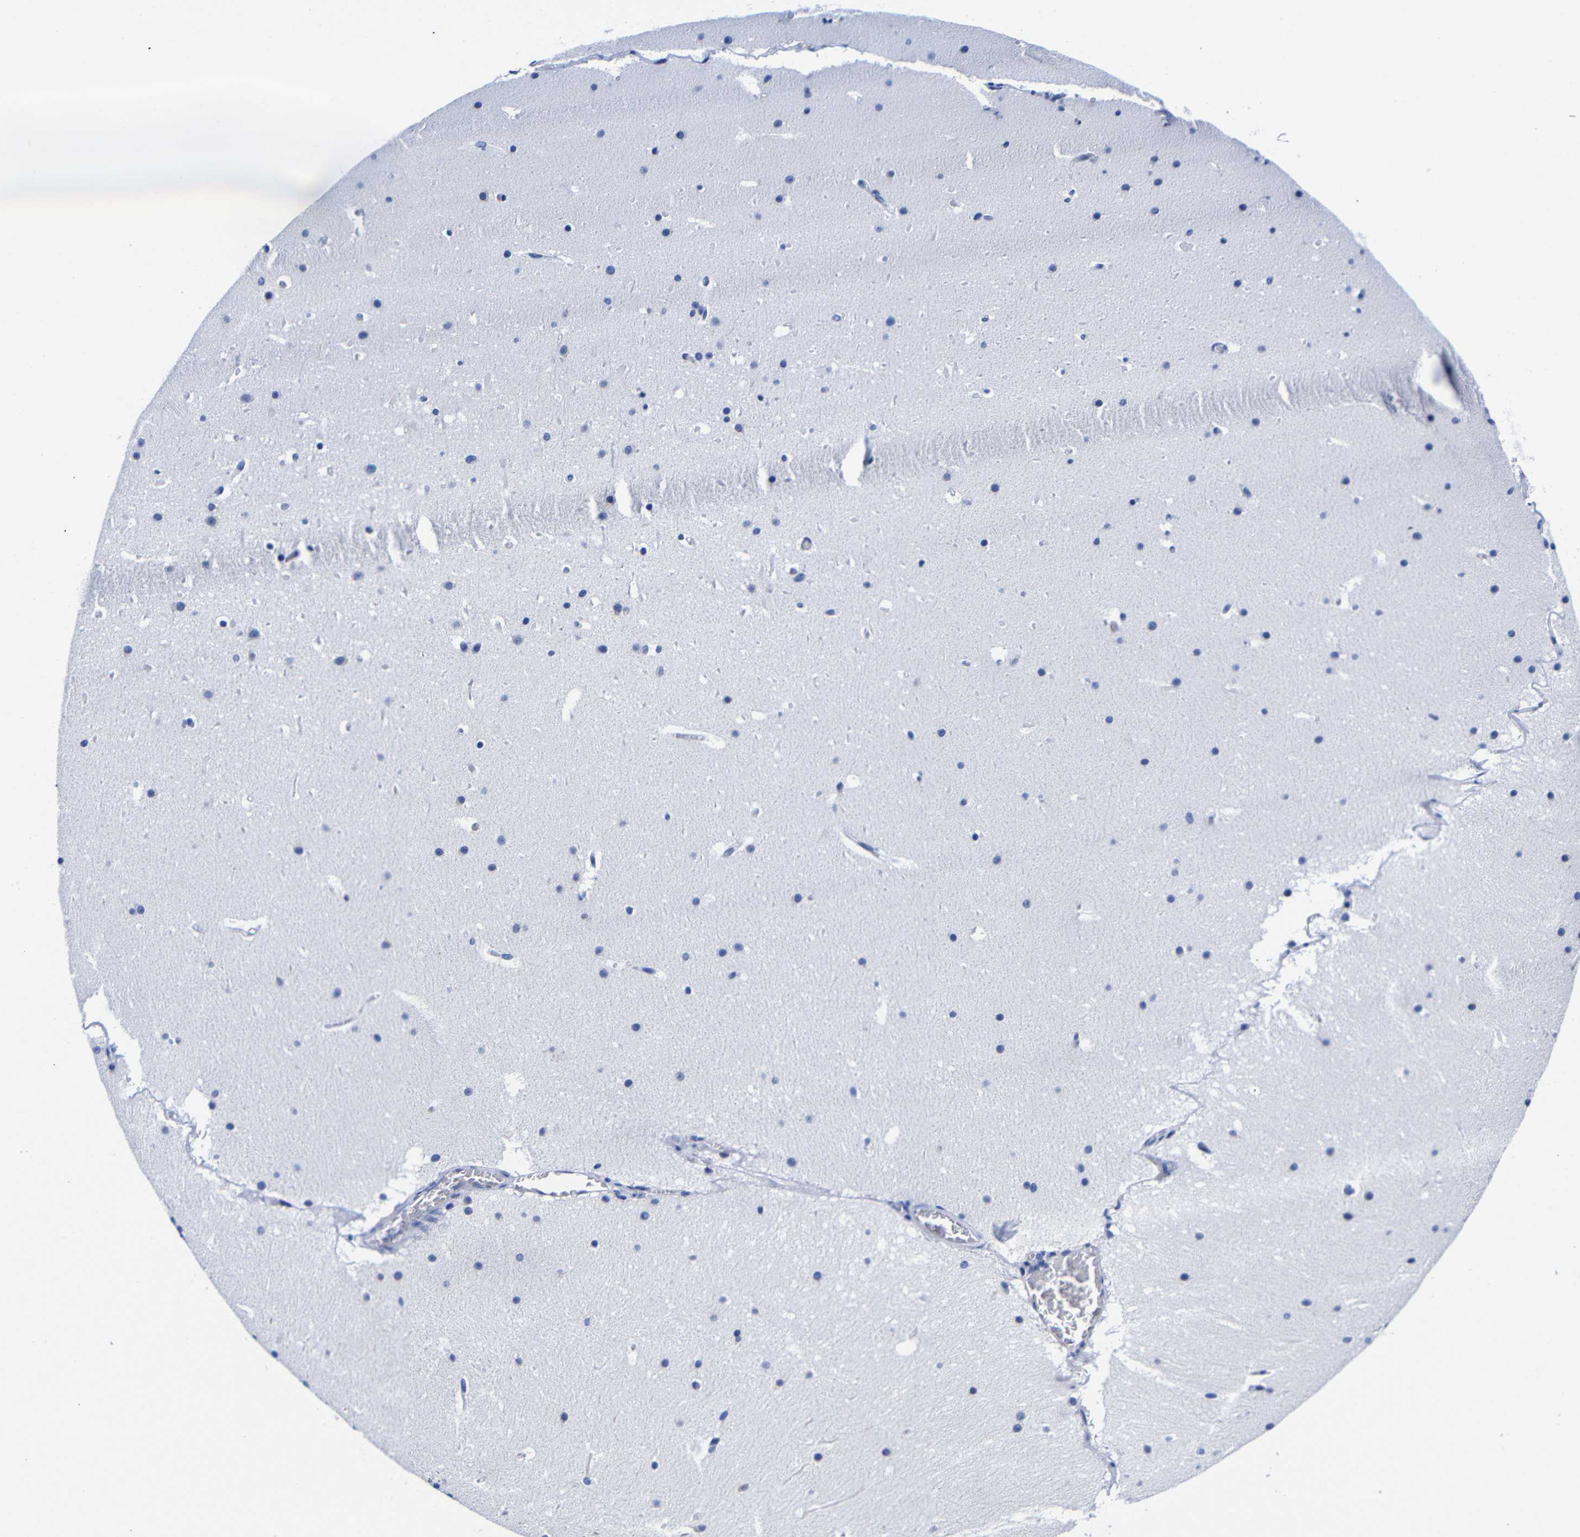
{"staining": {"intensity": "negative", "quantity": "none", "location": "none"}, "tissue": "cerebellum", "cell_type": "Cells in granular layer", "image_type": "normal", "snomed": [{"axis": "morphology", "description": "Normal tissue, NOS"}, {"axis": "topography", "description": "Cerebellum"}], "caption": "Immunohistochemistry histopathology image of benign human cerebellum stained for a protein (brown), which demonstrates no positivity in cells in granular layer.", "gene": "CLEC4G", "patient": {"sex": "male", "age": 45}}